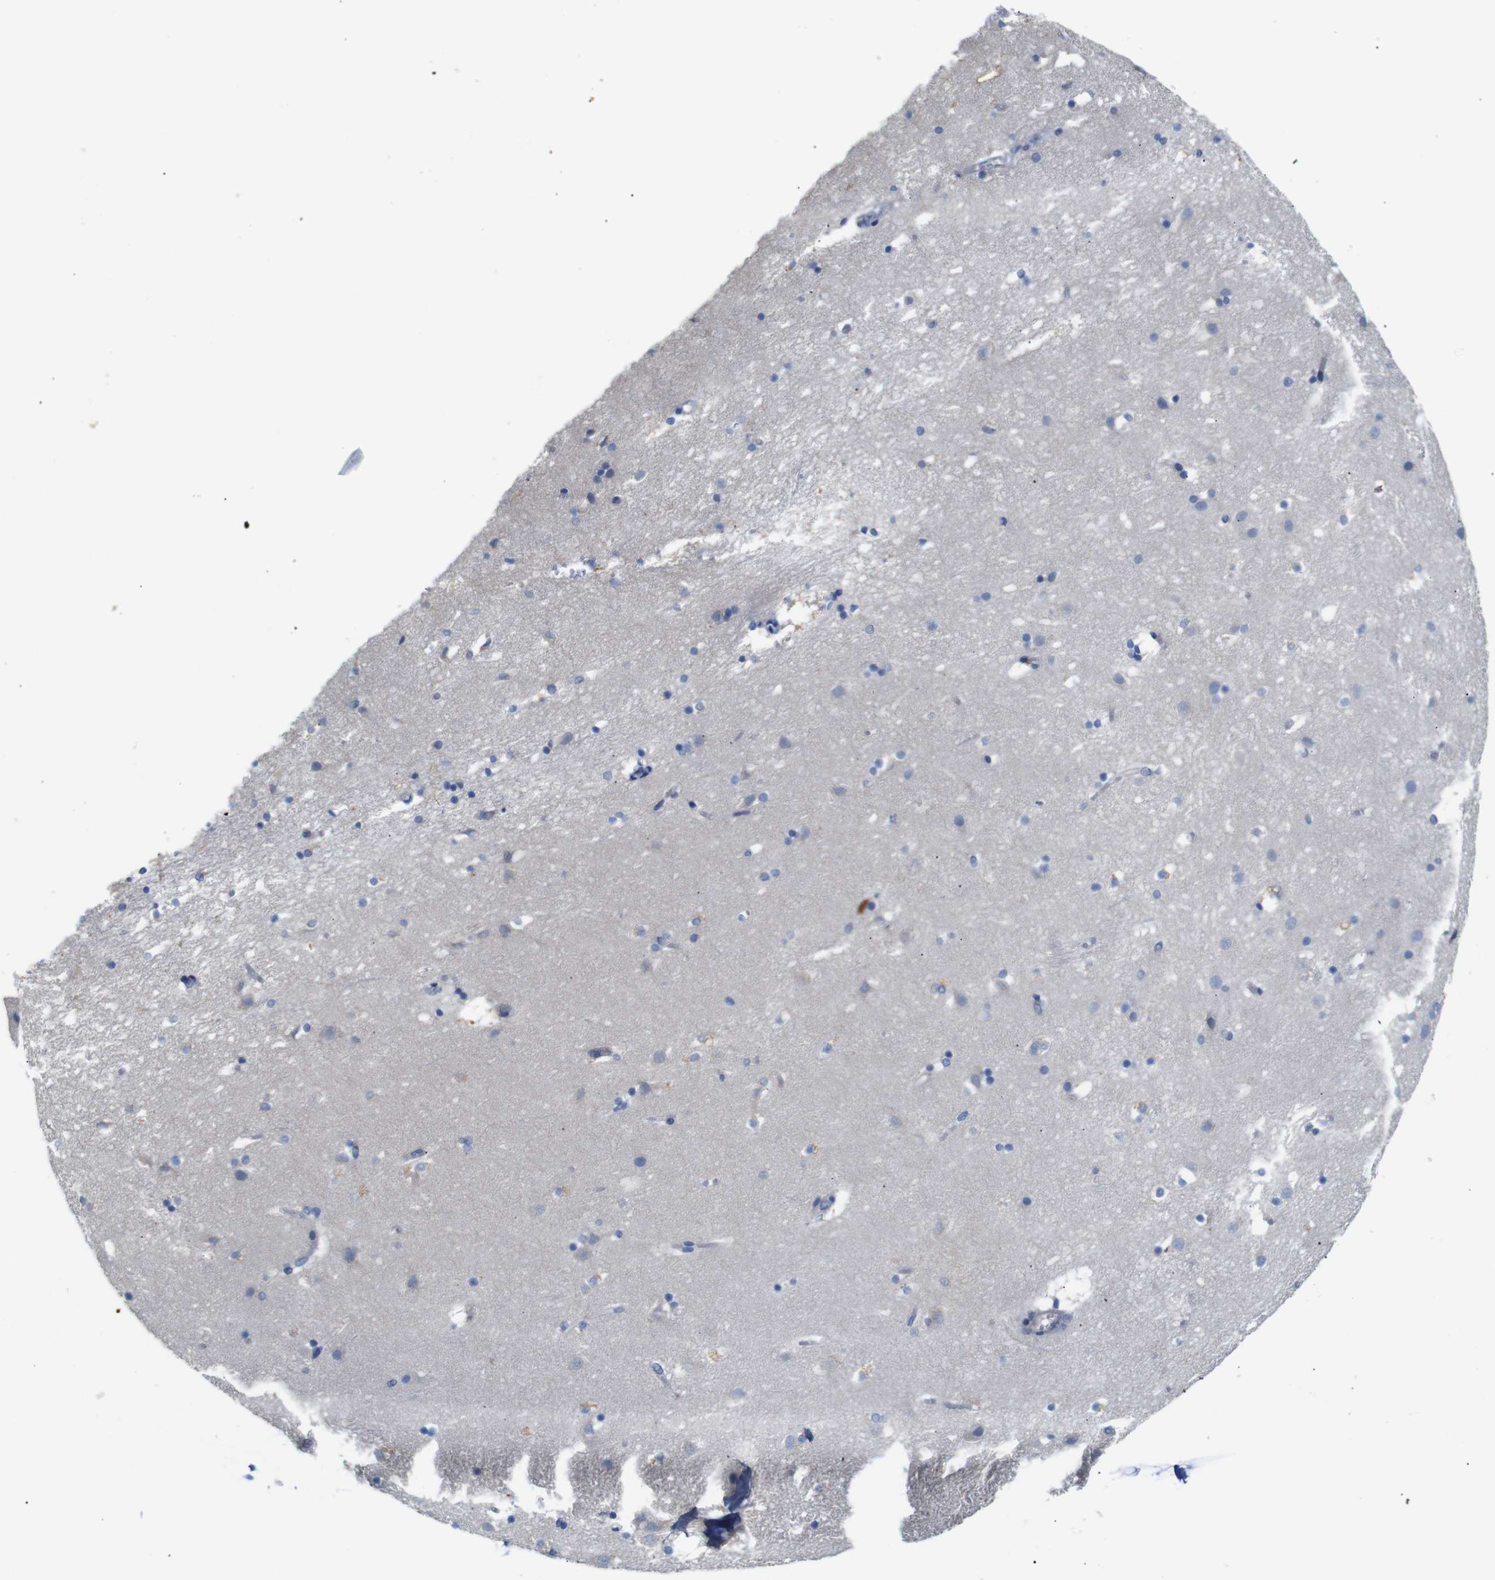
{"staining": {"intensity": "moderate", "quantity": "<25%", "location": "cytoplasmic/membranous"}, "tissue": "caudate", "cell_type": "Glial cells", "image_type": "normal", "snomed": [{"axis": "morphology", "description": "Normal tissue, NOS"}, {"axis": "topography", "description": "Lateral ventricle wall"}], "caption": "High-magnification brightfield microscopy of benign caudate stained with DAB (3,3'-diaminobenzidine) (brown) and counterstained with hematoxylin (blue). glial cells exhibit moderate cytoplasmic/membranous staining is seen in about<25% of cells.", "gene": "ALOX15", "patient": {"sex": "male", "age": 45}}